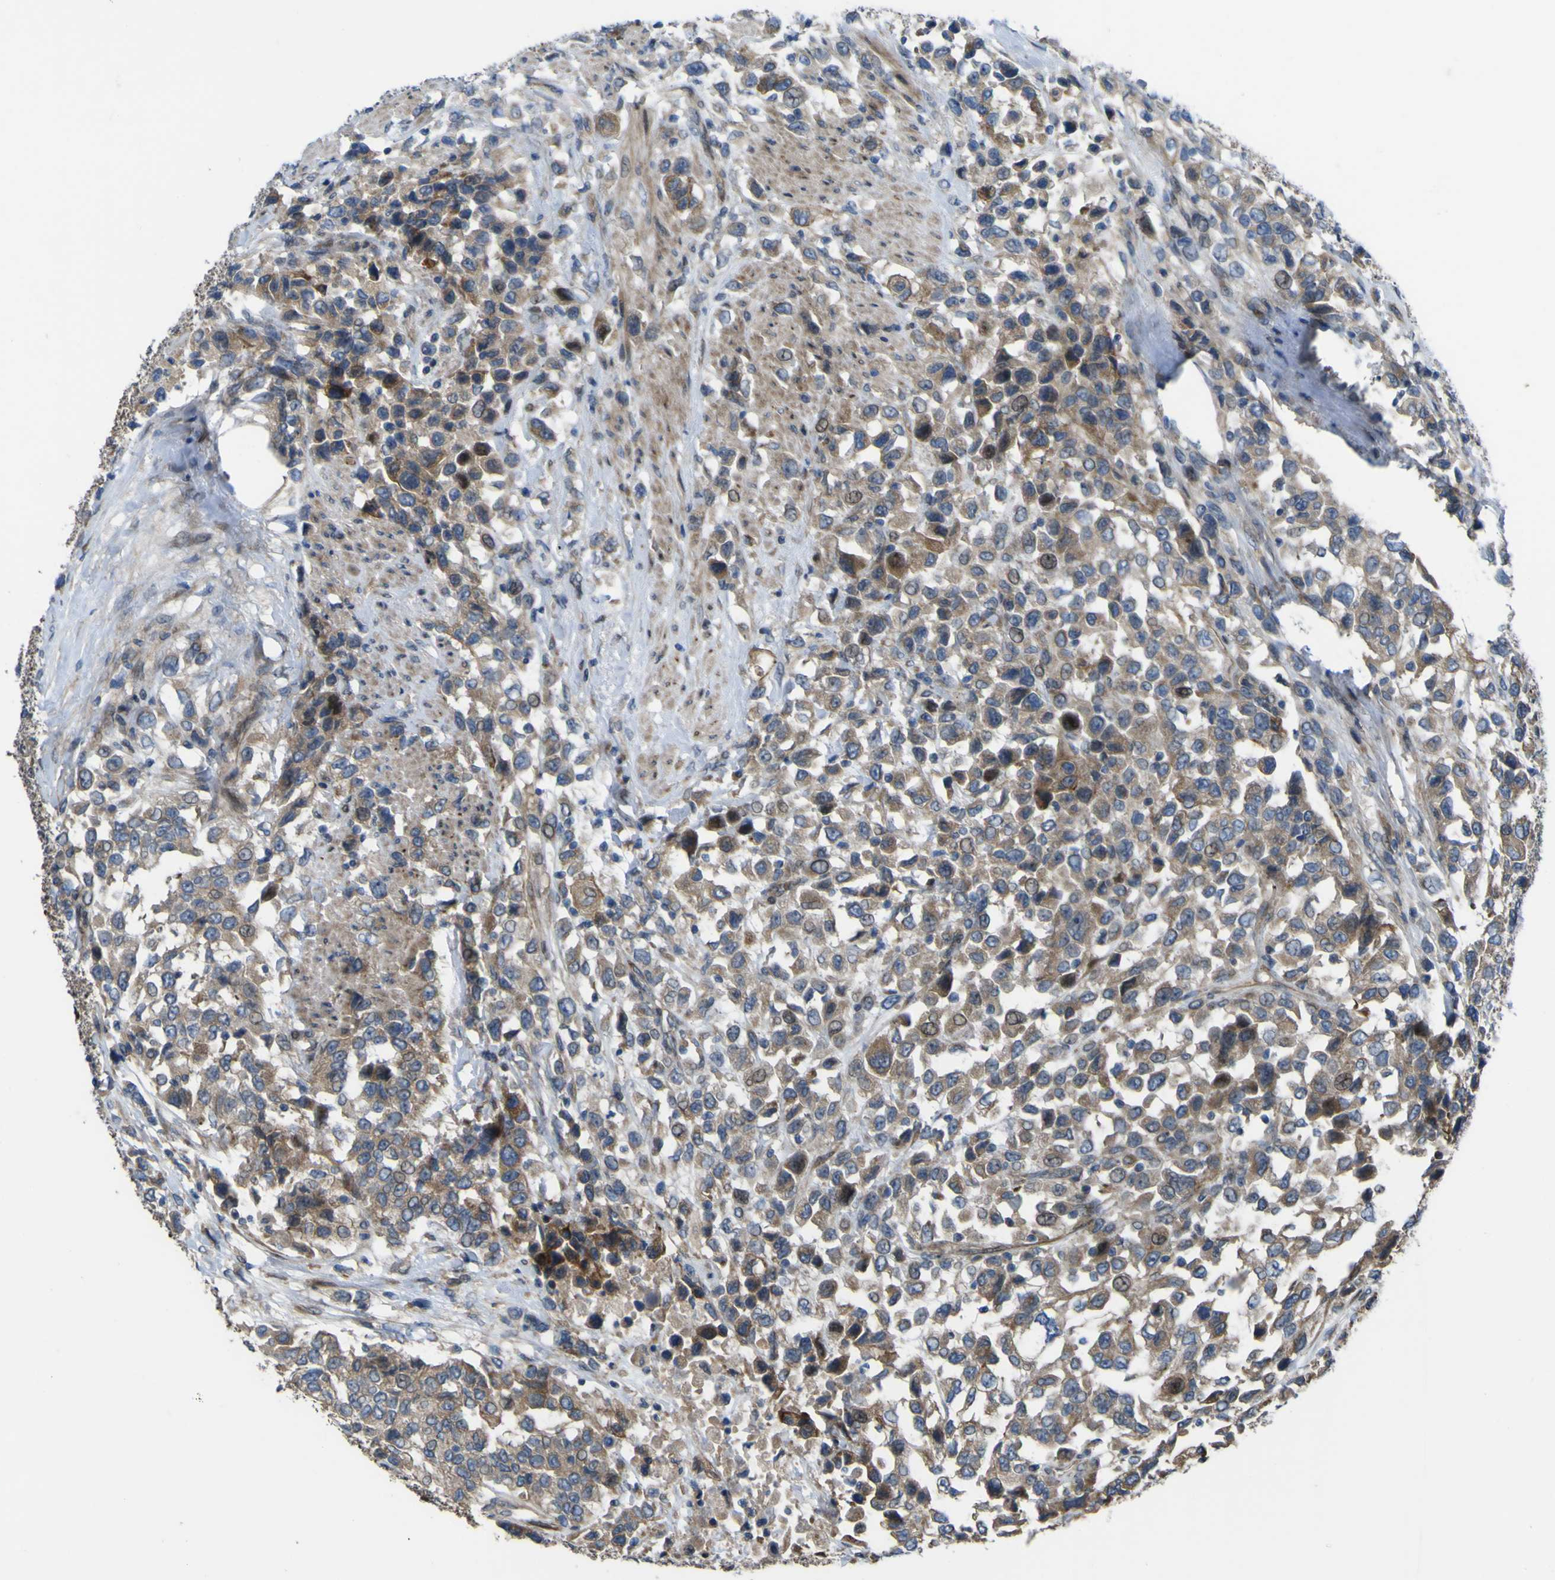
{"staining": {"intensity": "moderate", "quantity": ">75%", "location": "cytoplasmic/membranous"}, "tissue": "urothelial cancer", "cell_type": "Tumor cells", "image_type": "cancer", "snomed": [{"axis": "morphology", "description": "Urothelial carcinoma, High grade"}, {"axis": "topography", "description": "Urinary bladder"}], "caption": "IHC of urothelial carcinoma (high-grade) displays medium levels of moderate cytoplasmic/membranous expression in approximately >75% of tumor cells.", "gene": "FBXO30", "patient": {"sex": "female", "age": 80}}